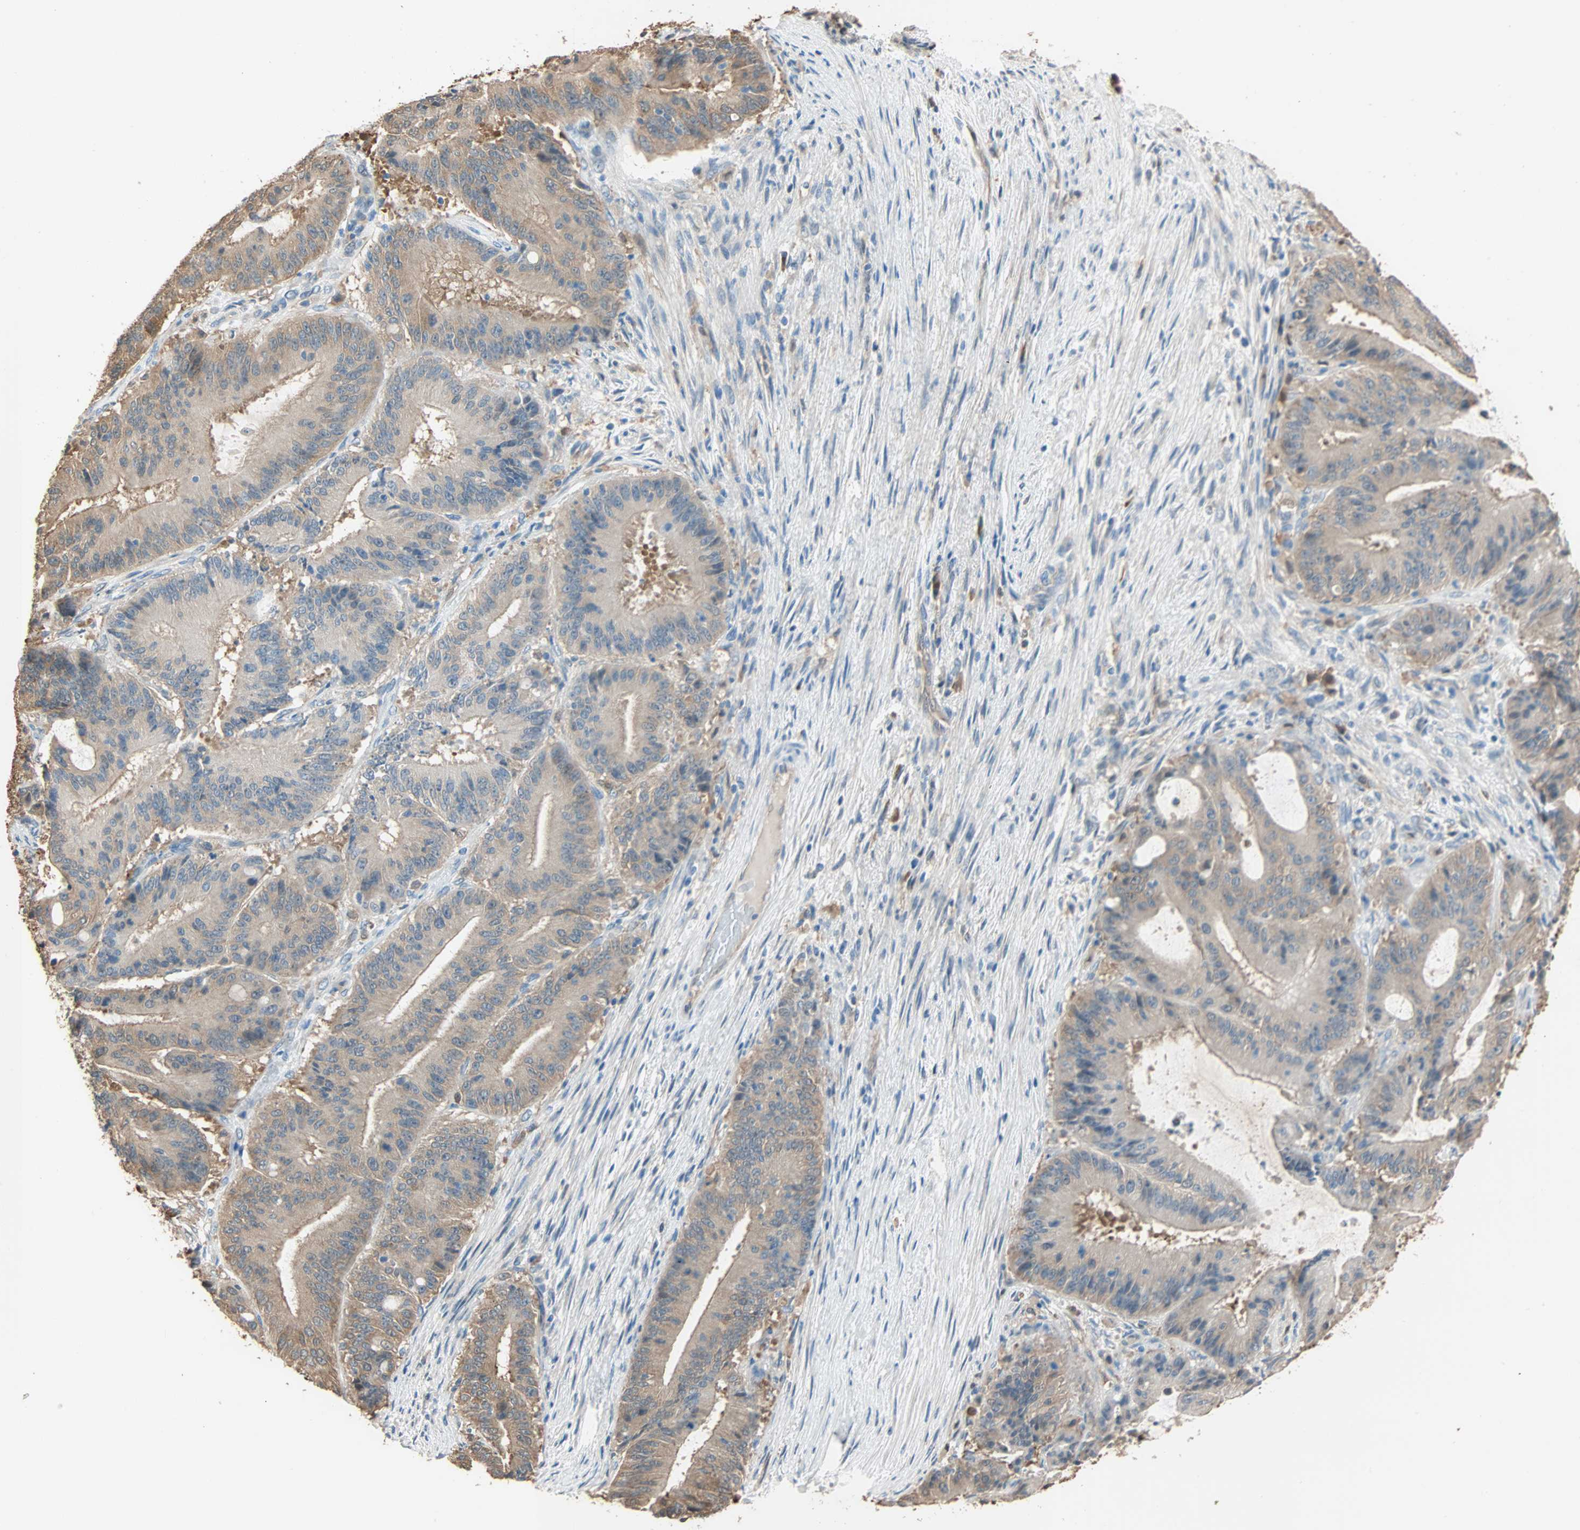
{"staining": {"intensity": "weak", "quantity": ">75%", "location": "cytoplasmic/membranous"}, "tissue": "liver cancer", "cell_type": "Tumor cells", "image_type": "cancer", "snomed": [{"axis": "morphology", "description": "Cholangiocarcinoma"}, {"axis": "topography", "description": "Liver"}], "caption": "A high-resolution image shows immunohistochemistry staining of liver cancer, which displays weak cytoplasmic/membranous positivity in approximately >75% of tumor cells. (DAB IHC, brown staining for protein, blue staining for nuclei).", "gene": "PRDX1", "patient": {"sex": "female", "age": 73}}